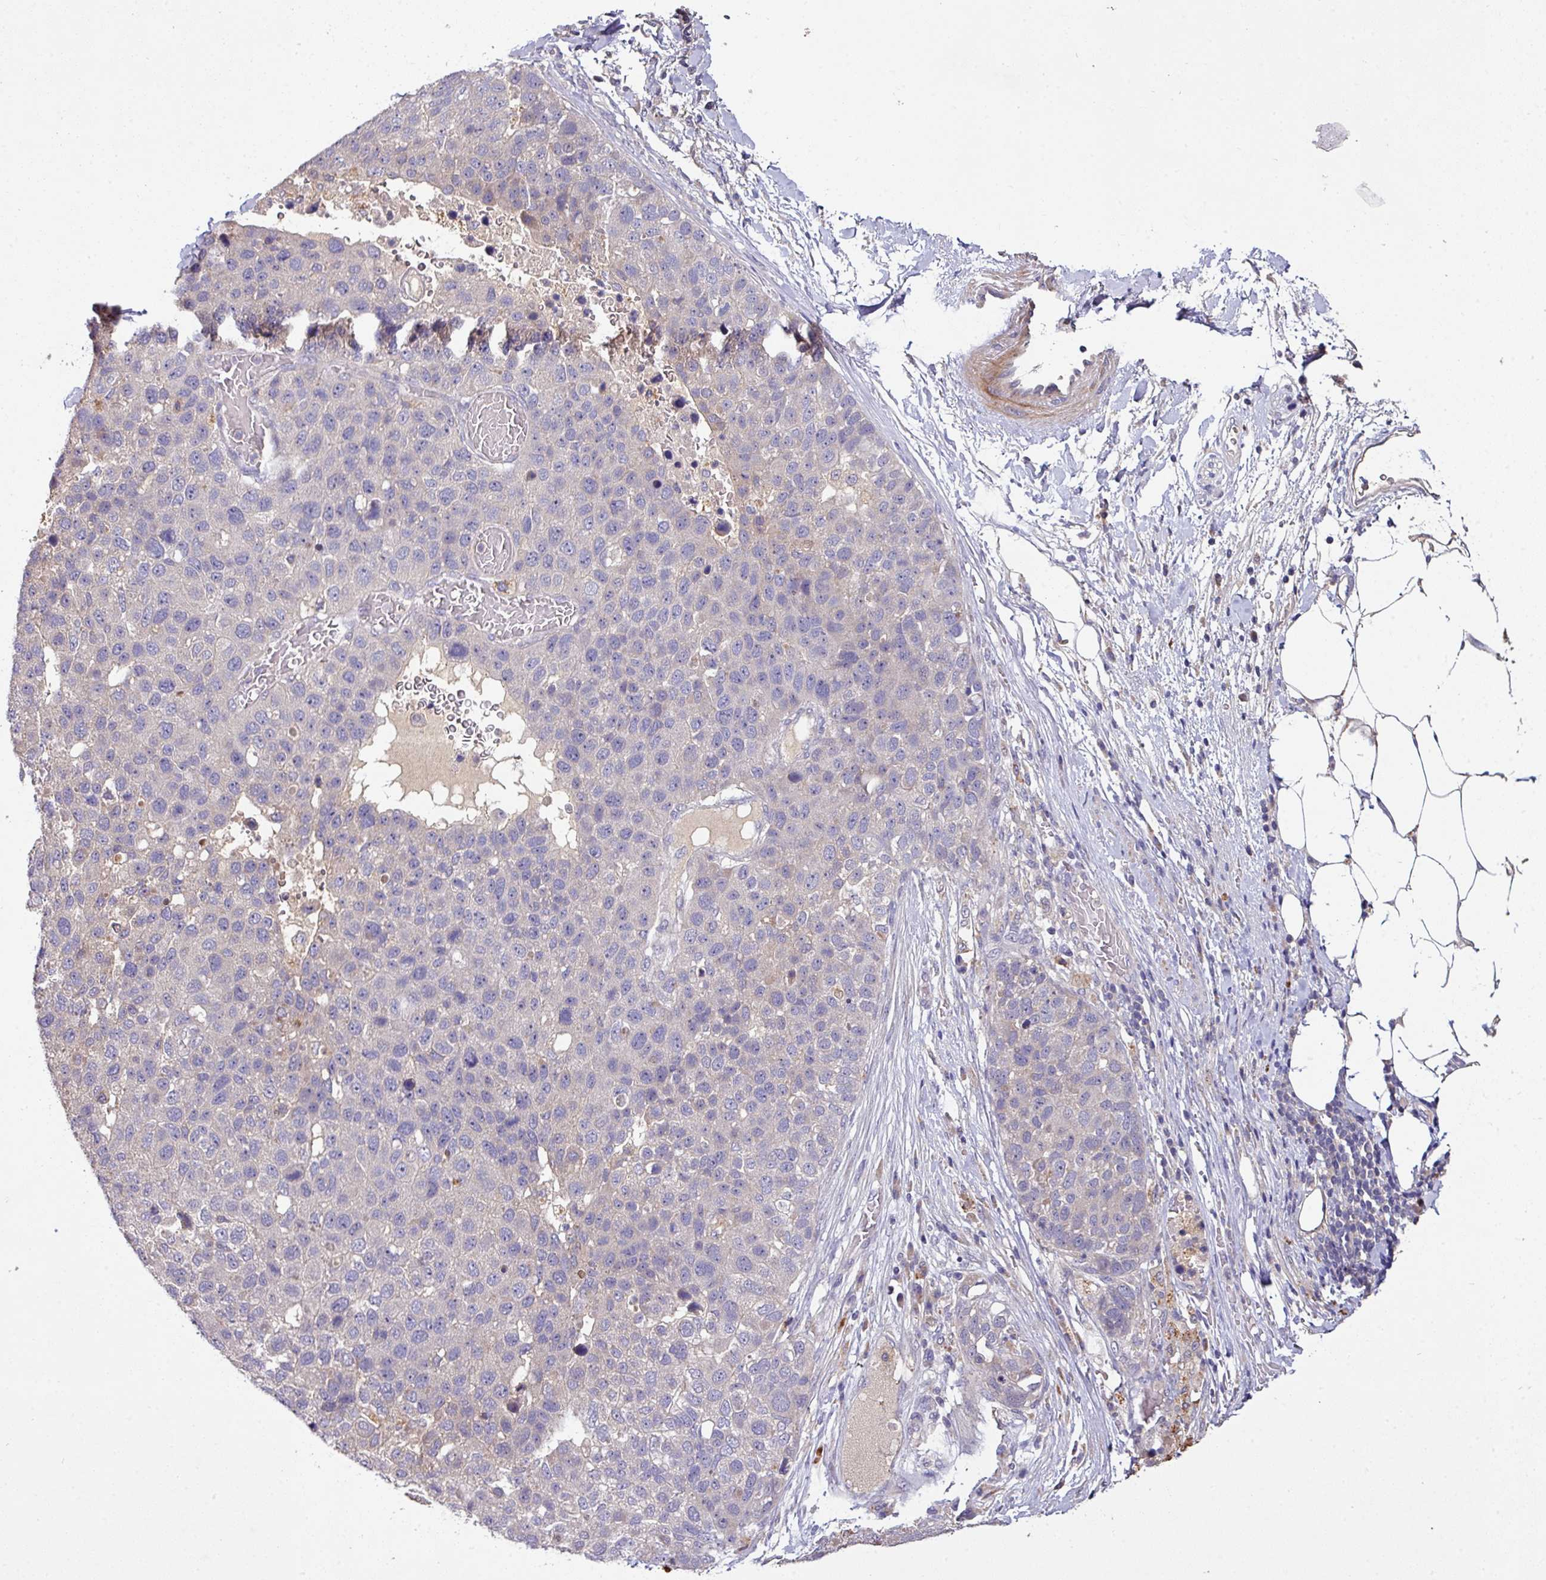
{"staining": {"intensity": "negative", "quantity": "none", "location": "none"}, "tissue": "pancreatic cancer", "cell_type": "Tumor cells", "image_type": "cancer", "snomed": [{"axis": "morphology", "description": "Adenocarcinoma, NOS"}, {"axis": "topography", "description": "Pancreas"}], "caption": "Protein analysis of pancreatic cancer (adenocarcinoma) shows no significant positivity in tumor cells. (DAB (3,3'-diaminobenzidine) immunohistochemistry with hematoxylin counter stain).", "gene": "AEBP2", "patient": {"sex": "female", "age": 61}}